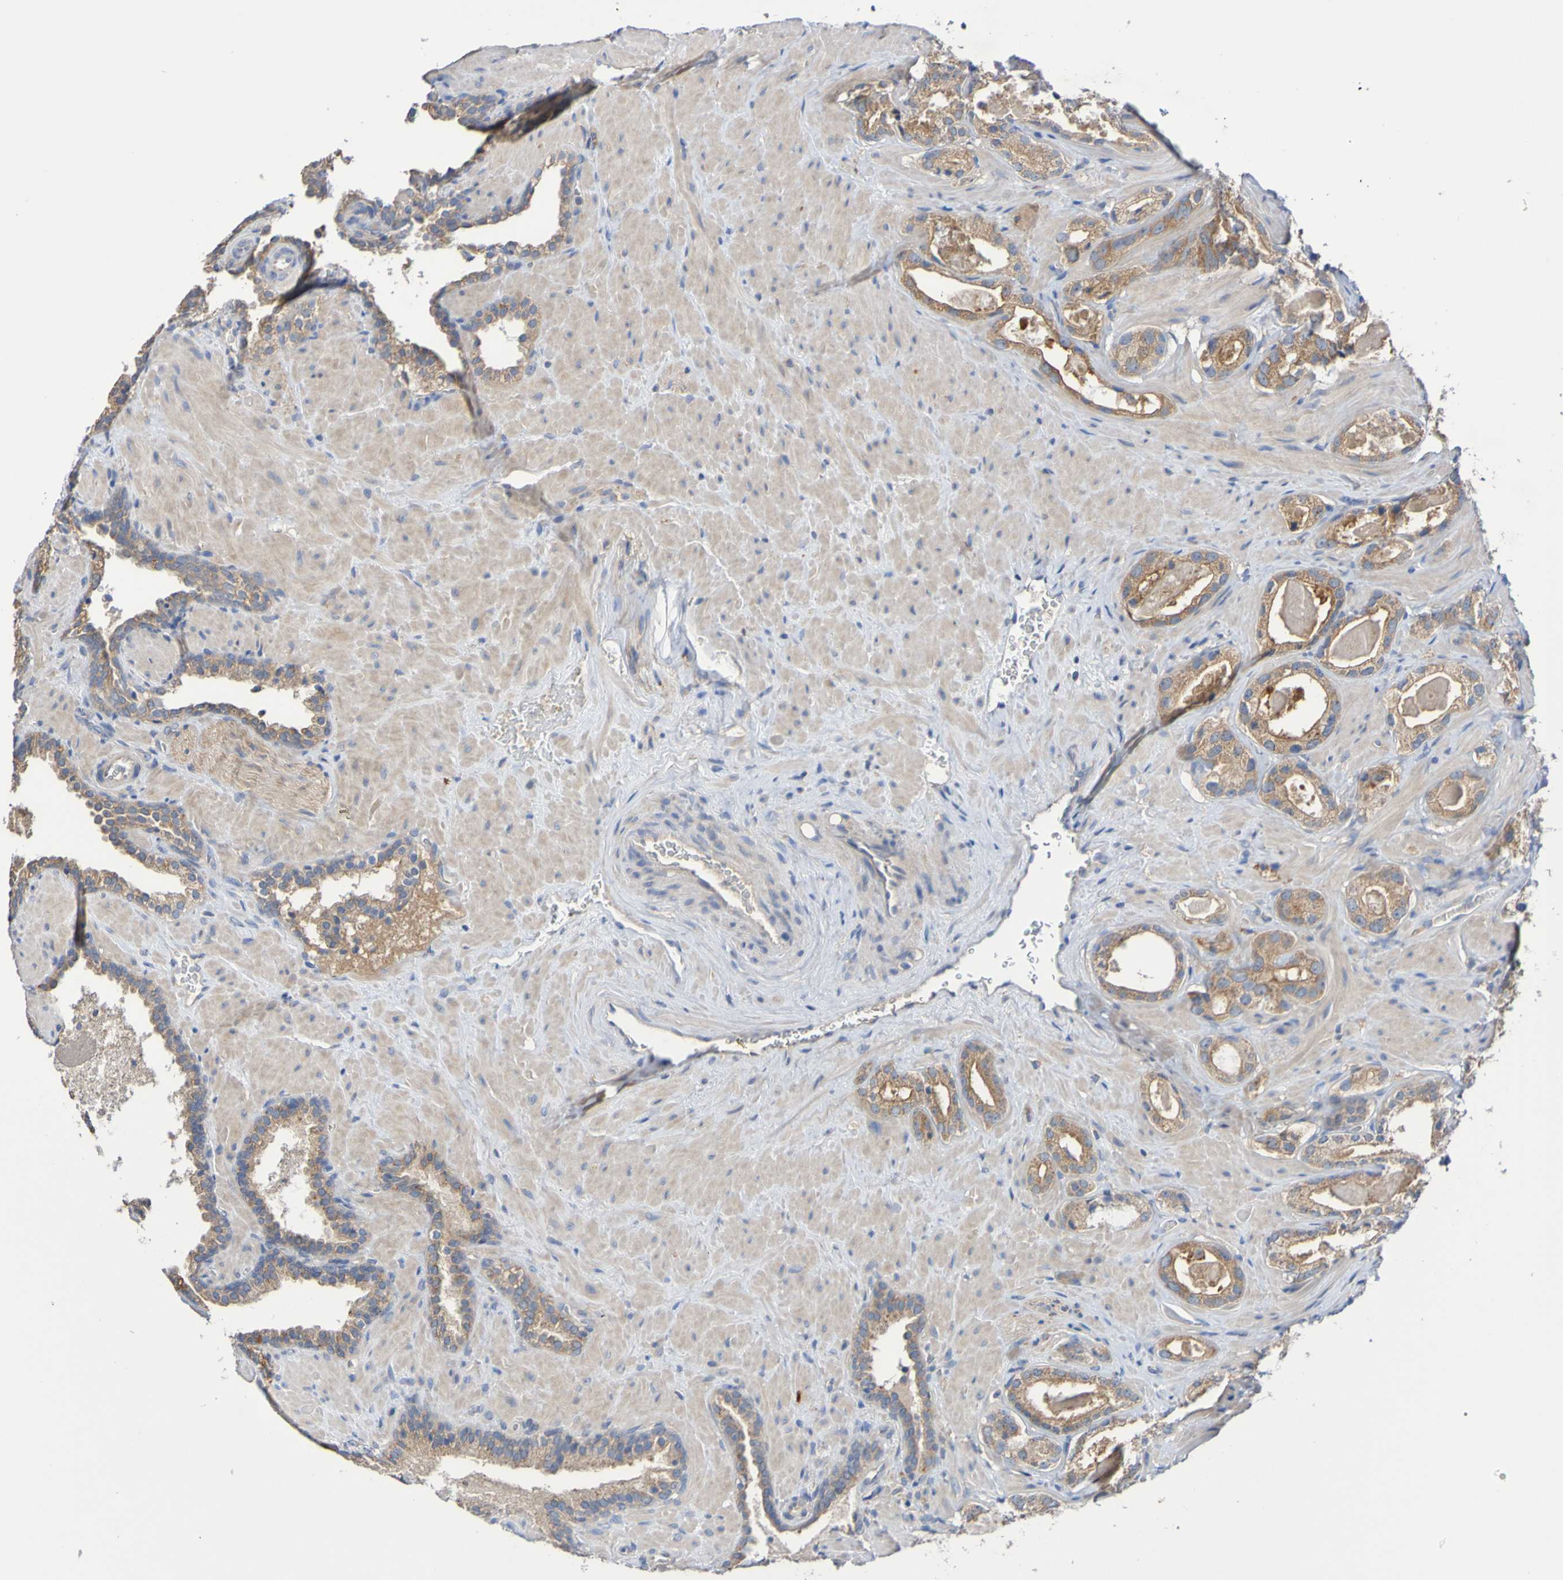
{"staining": {"intensity": "moderate", "quantity": ">75%", "location": "cytoplasmic/membranous"}, "tissue": "prostate cancer", "cell_type": "Tumor cells", "image_type": "cancer", "snomed": [{"axis": "morphology", "description": "Adenocarcinoma, High grade"}, {"axis": "topography", "description": "Prostate"}], "caption": "This is an image of IHC staining of high-grade adenocarcinoma (prostate), which shows moderate staining in the cytoplasmic/membranous of tumor cells.", "gene": "PHYH", "patient": {"sex": "male", "age": 64}}